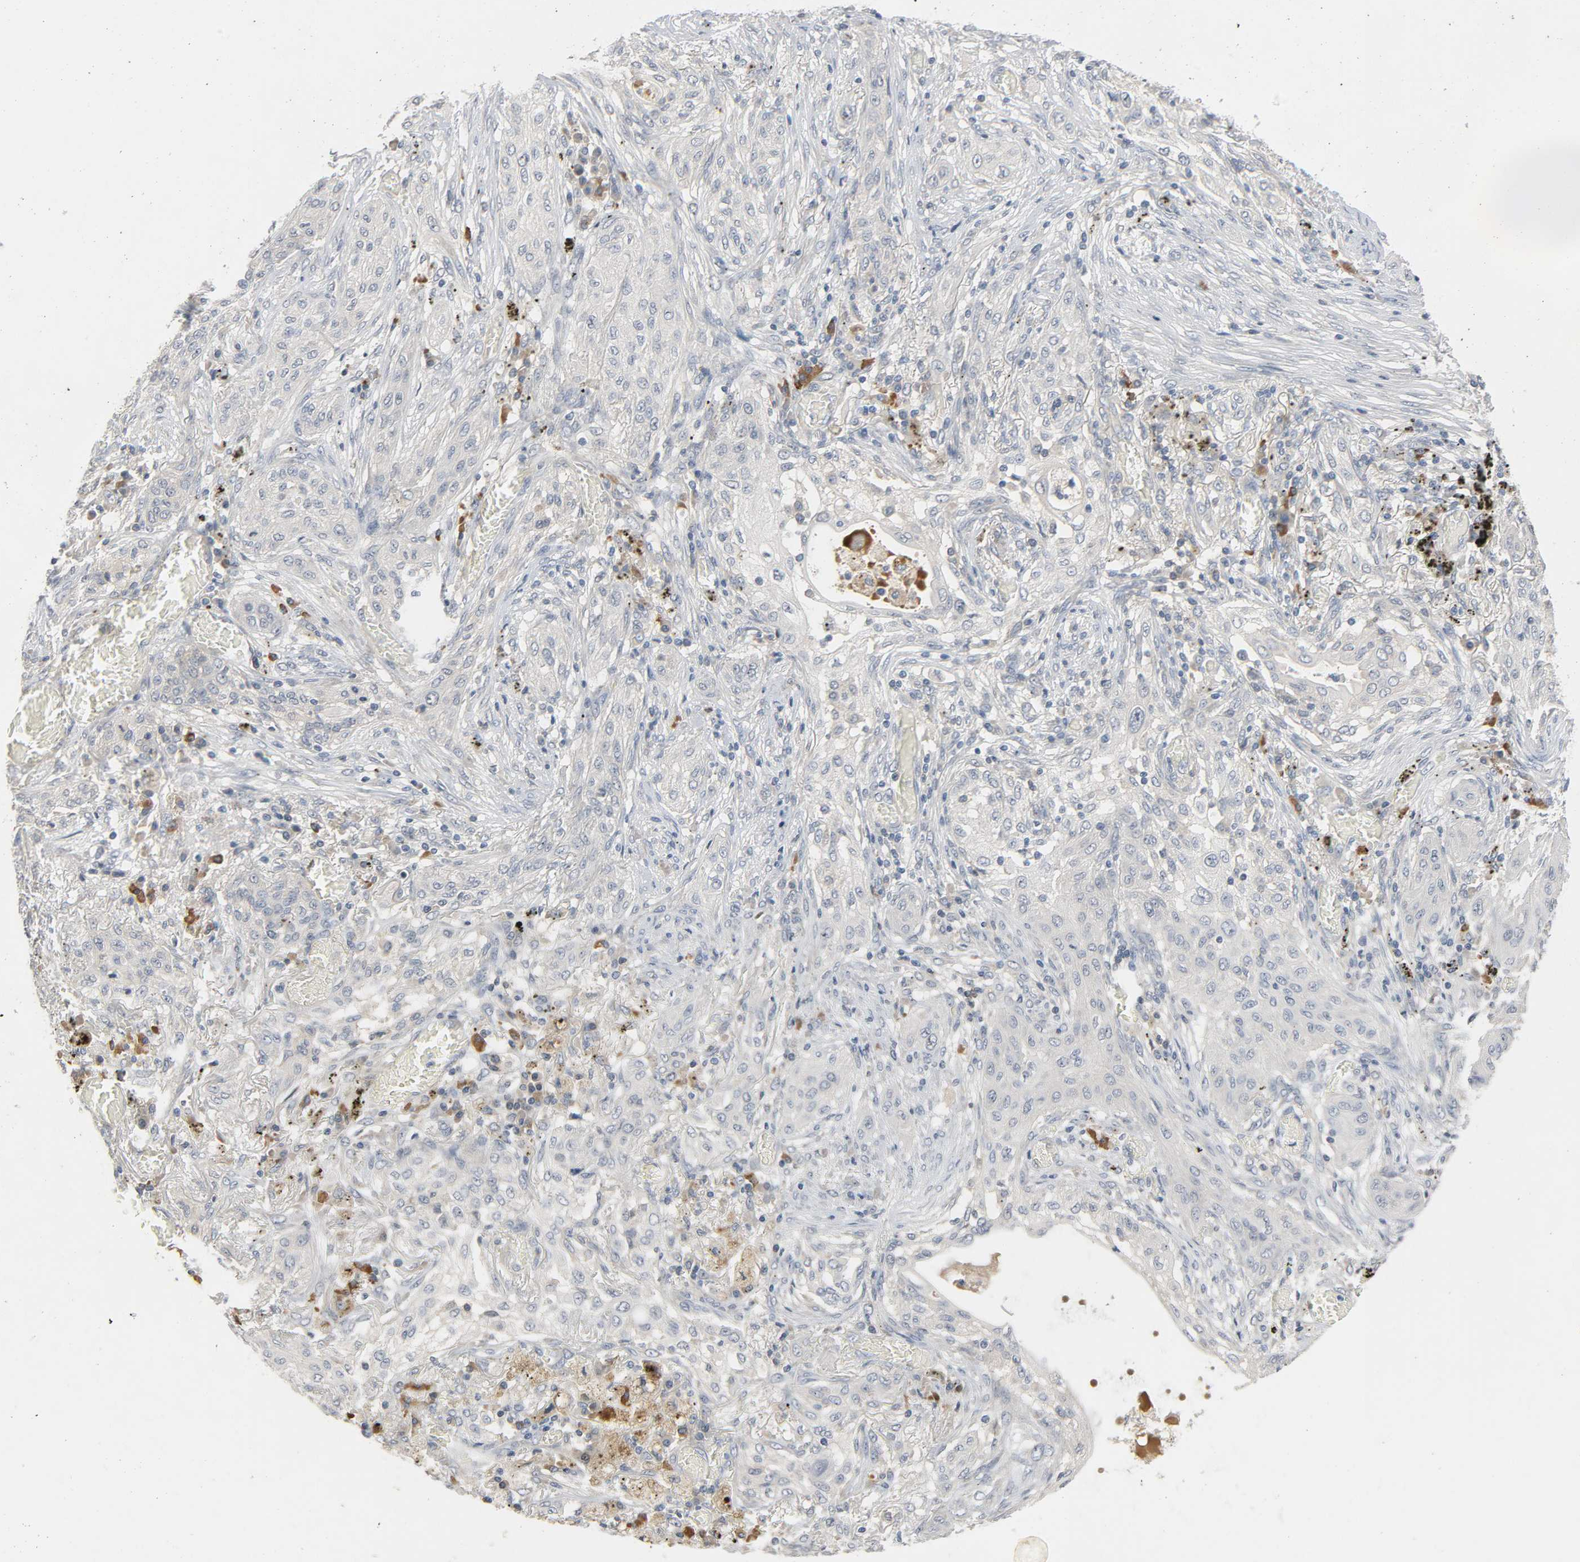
{"staining": {"intensity": "negative", "quantity": "none", "location": "none"}, "tissue": "lung cancer", "cell_type": "Tumor cells", "image_type": "cancer", "snomed": [{"axis": "morphology", "description": "Squamous cell carcinoma, NOS"}, {"axis": "topography", "description": "Lung"}], "caption": "DAB immunohistochemical staining of lung squamous cell carcinoma demonstrates no significant positivity in tumor cells.", "gene": "CD4", "patient": {"sex": "female", "age": 47}}